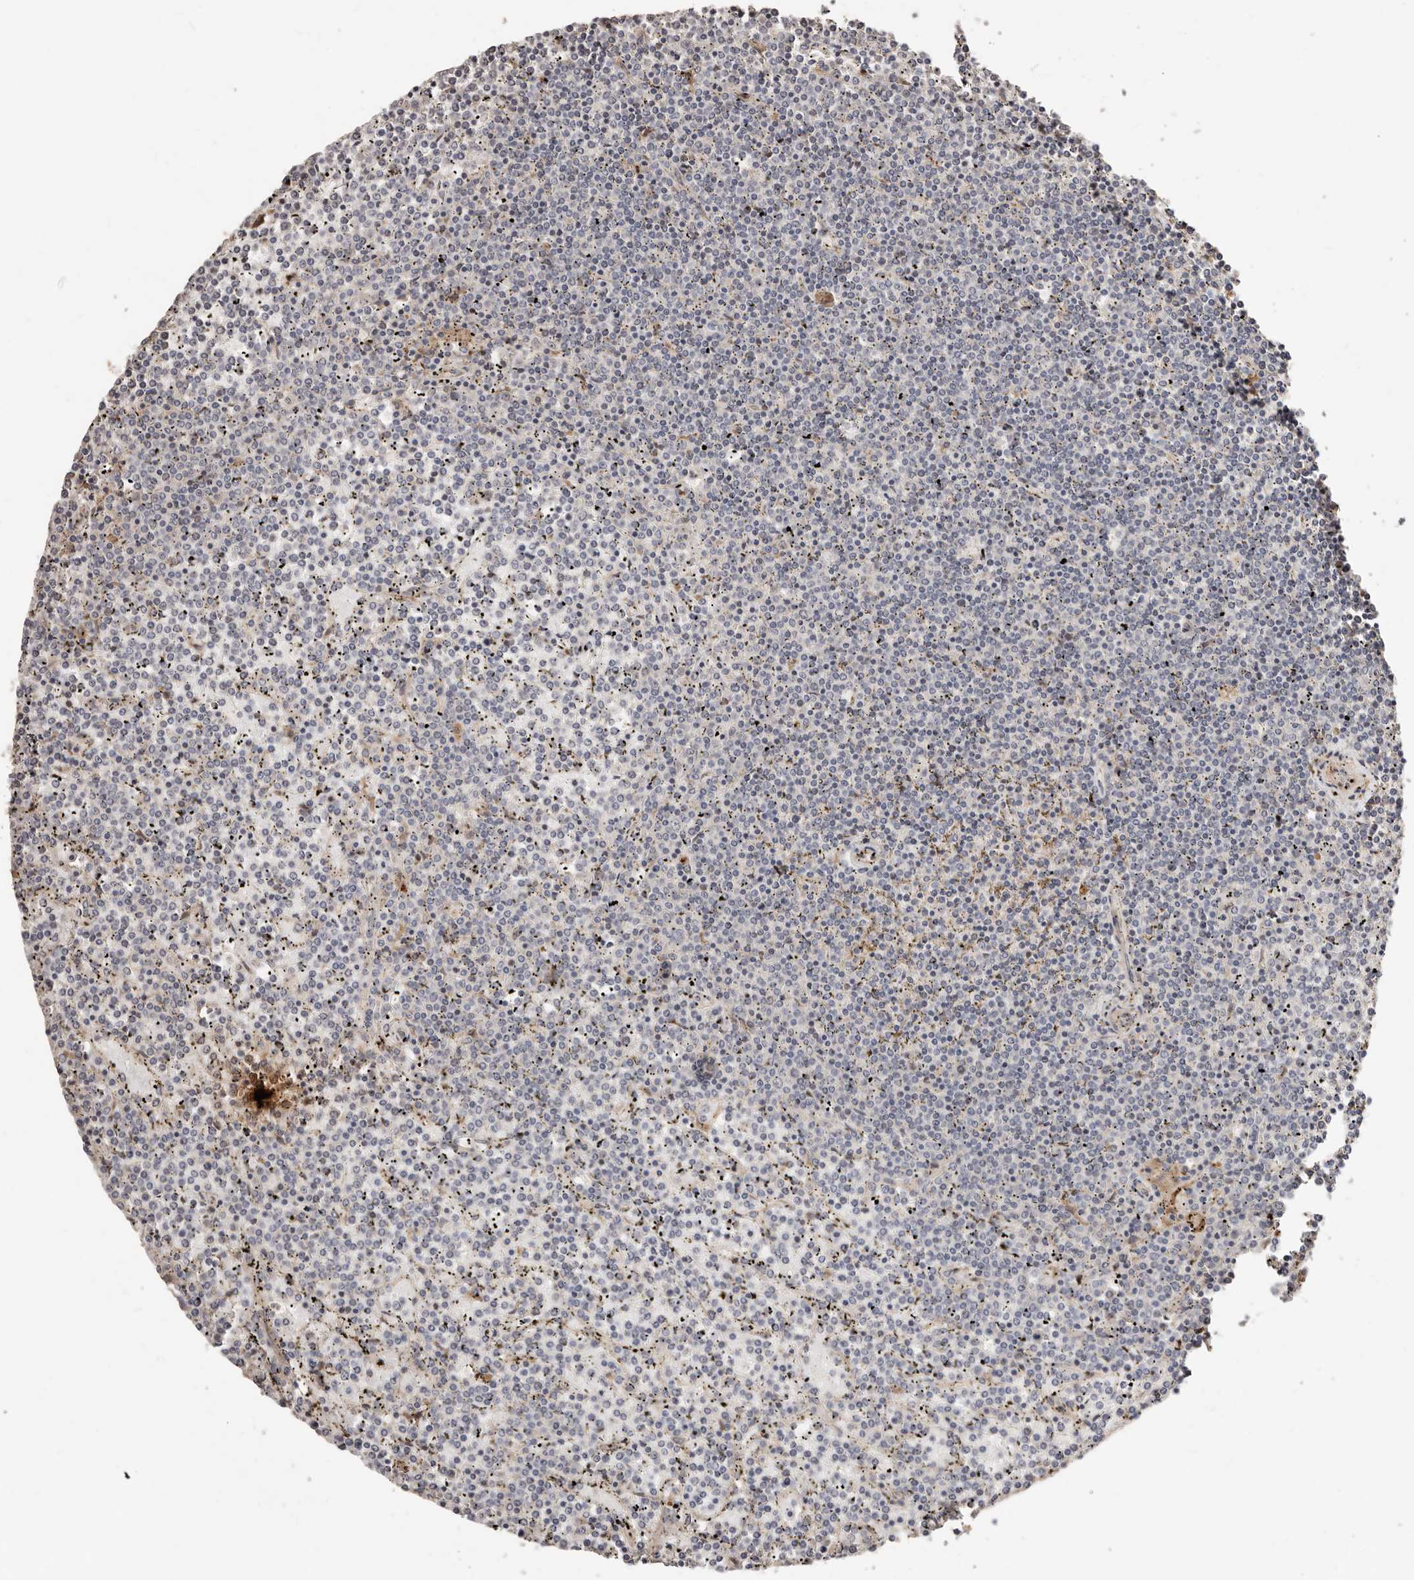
{"staining": {"intensity": "negative", "quantity": "none", "location": "none"}, "tissue": "lymphoma", "cell_type": "Tumor cells", "image_type": "cancer", "snomed": [{"axis": "morphology", "description": "Malignant lymphoma, non-Hodgkin's type, Low grade"}, {"axis": "topography", "description": "Spleen"}], "caption": "Low-grade malignant lymphoma, non-Hodgkin's type stained for a protein using IHC demonstrates no positivity tumor cells.", "gene": "APOL6", "patient": {"sex": "female", "age": 19}}